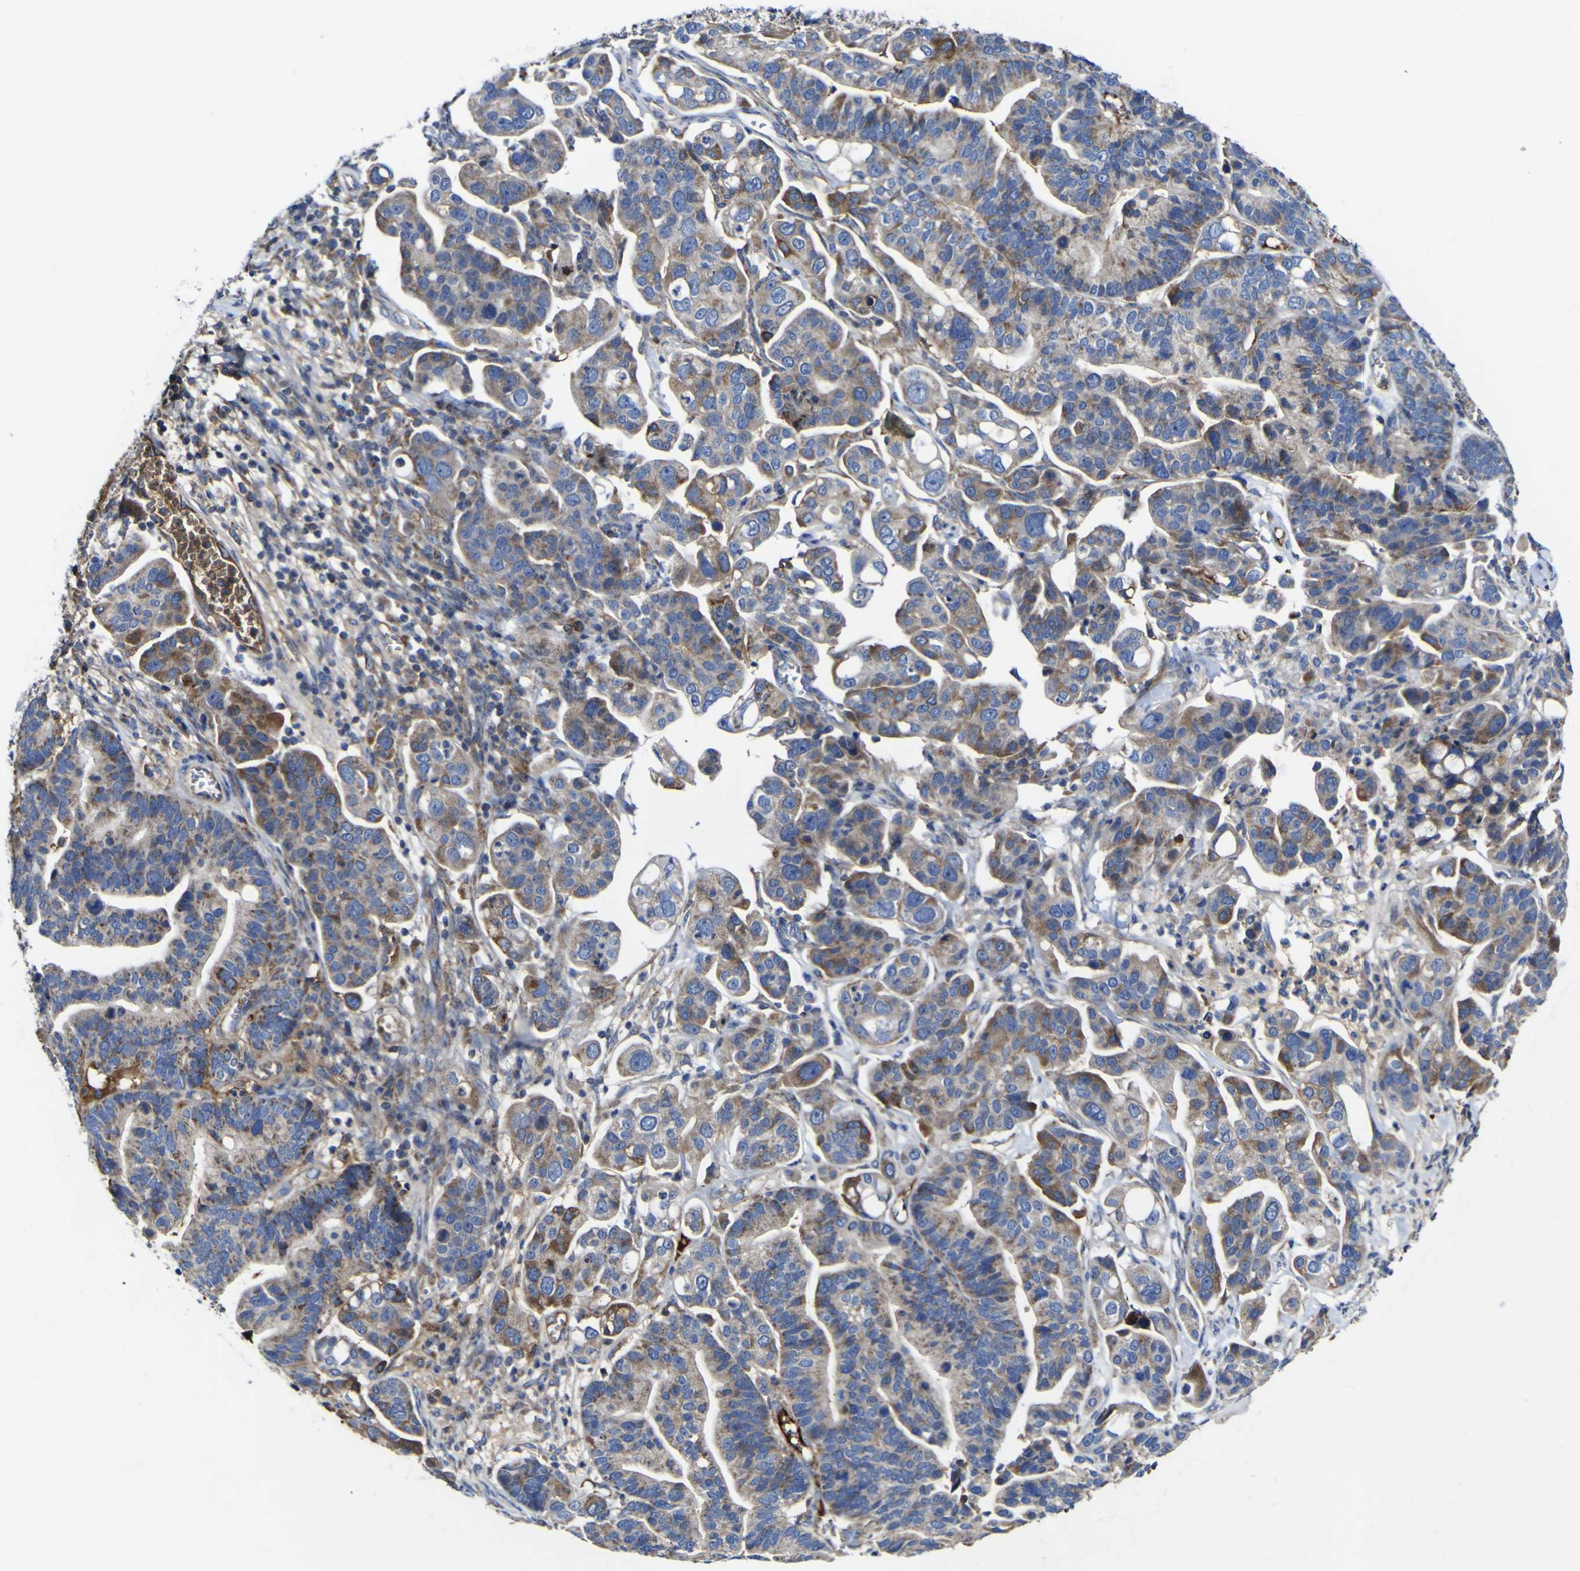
{"staining": {"intensity": "moderate", "quantity": "25%-75%", "location": "cytoplasmic/membranous"}, "tissue": "ovarian cancer", "cell_type": "Tumor cells", "image_type": "cancer", "snomed": [{"axis": "morphology", "description": "Cystadenocarcinoma, serous, NOS"}, {"axis": "topography", "description": "Ovary"}], "caption": "Protein expression by IHC reveals moderate cytoplasmic/membranous positivity in about 25%-75% of tumor cells in ovarian cancer (serous cystadenocarcinoma). (IHC, brightfield microscopy, high magnification).", "gene": "CCDC90B", "patient": {"sex": "female", "age": 56}}